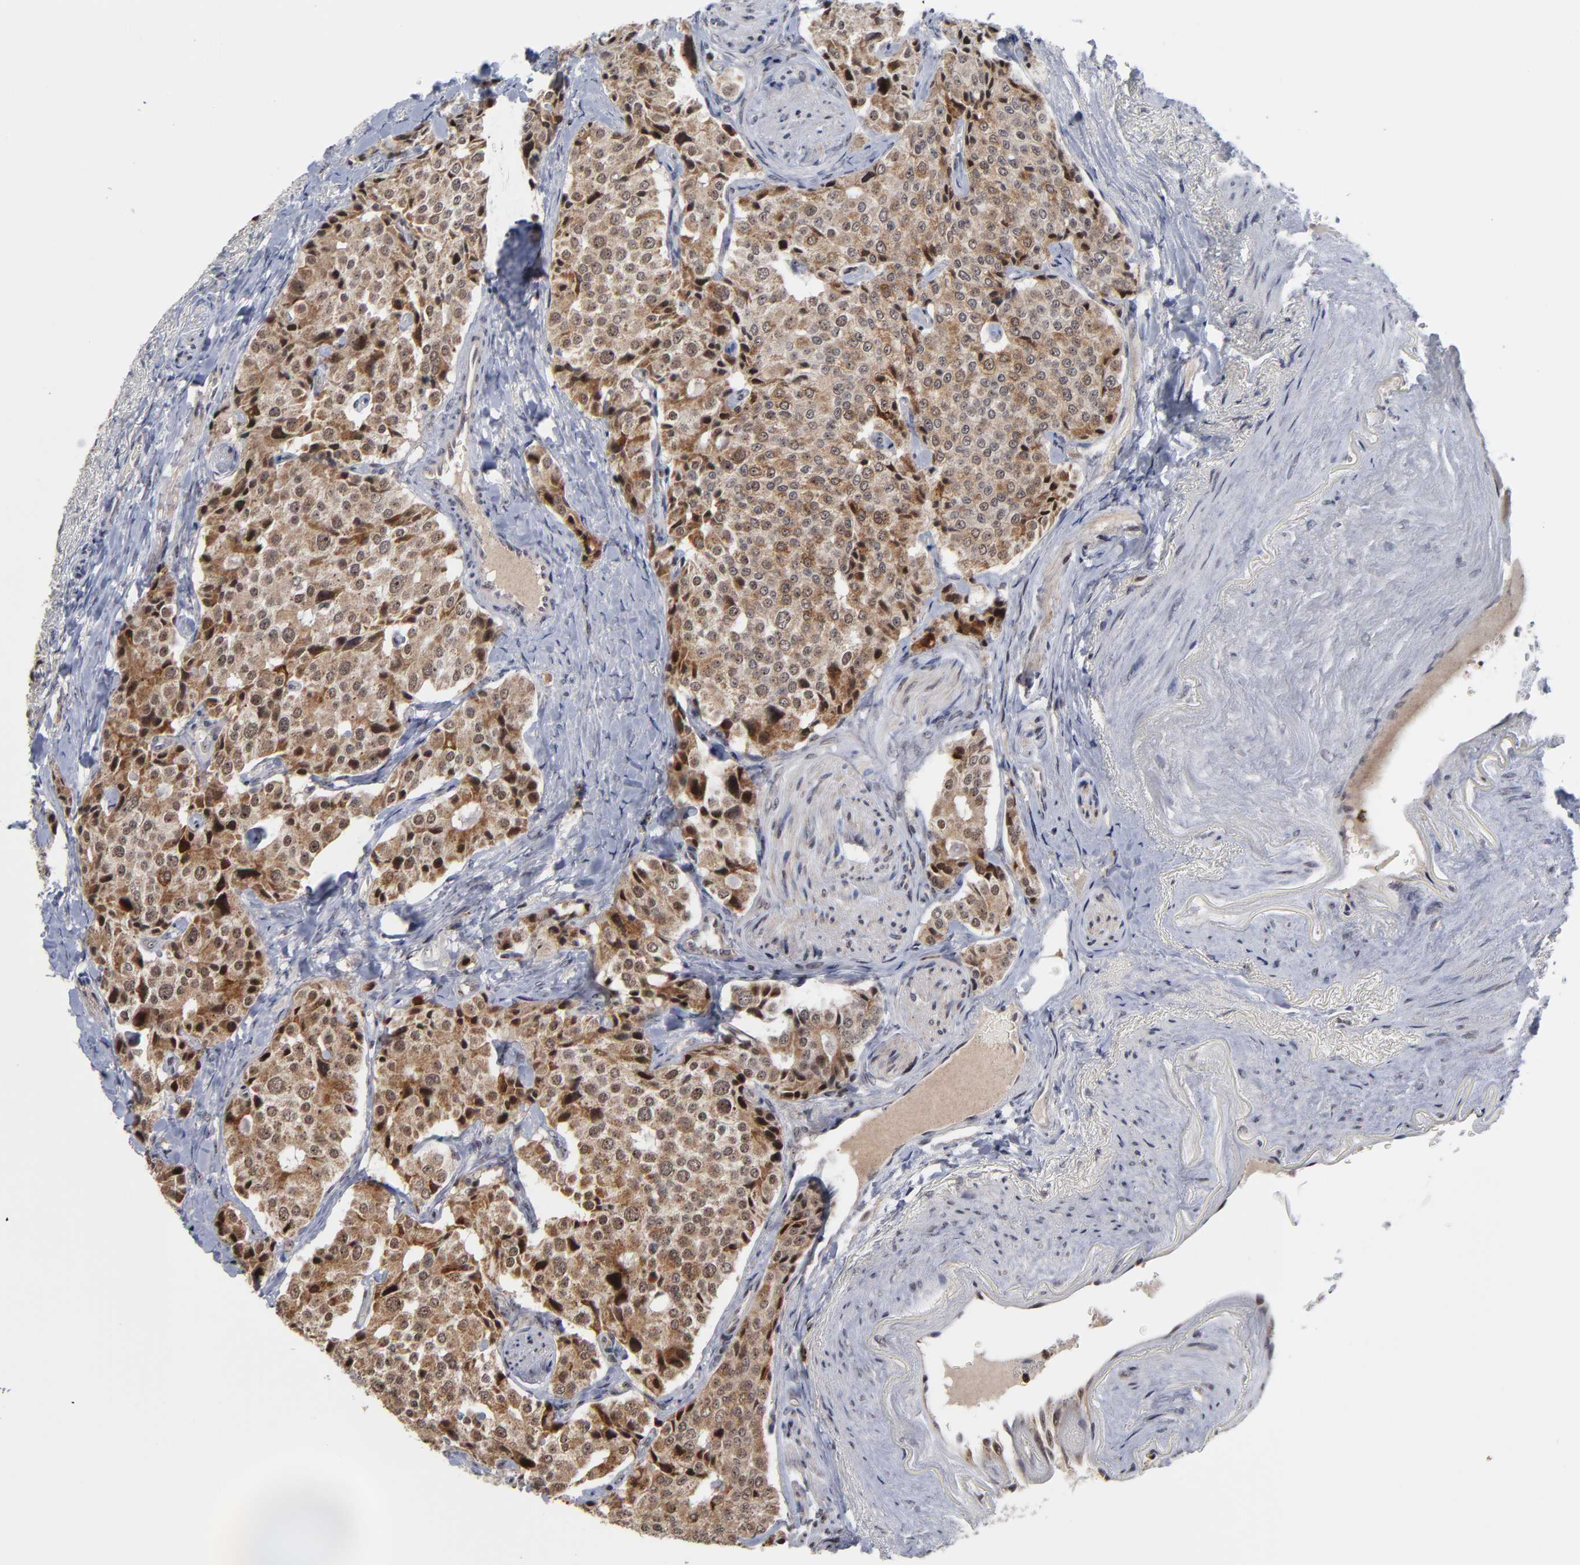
{"staining": {"intensity": "strong", "quantity": ">75%", "location": "cytoplasmic/membranous,nuclear"}, "tissue": "carcinoid", "cell_type": "Tumor cells", "image_type": "cancer", "snomed": [{"axis": "morphology", "description": "Carcinoid, malignant, NOS"}, {"axis": "topography", "description": "Colon"}], "caption": "Strong cytoplasmic/membranous and nuclear expression for a protein is present in about >75% of tumor cells of malignant carcinoid using immunohistochemistry.", "gene": "ZNF419", "patient": {"sex": "female", "age": 61}}